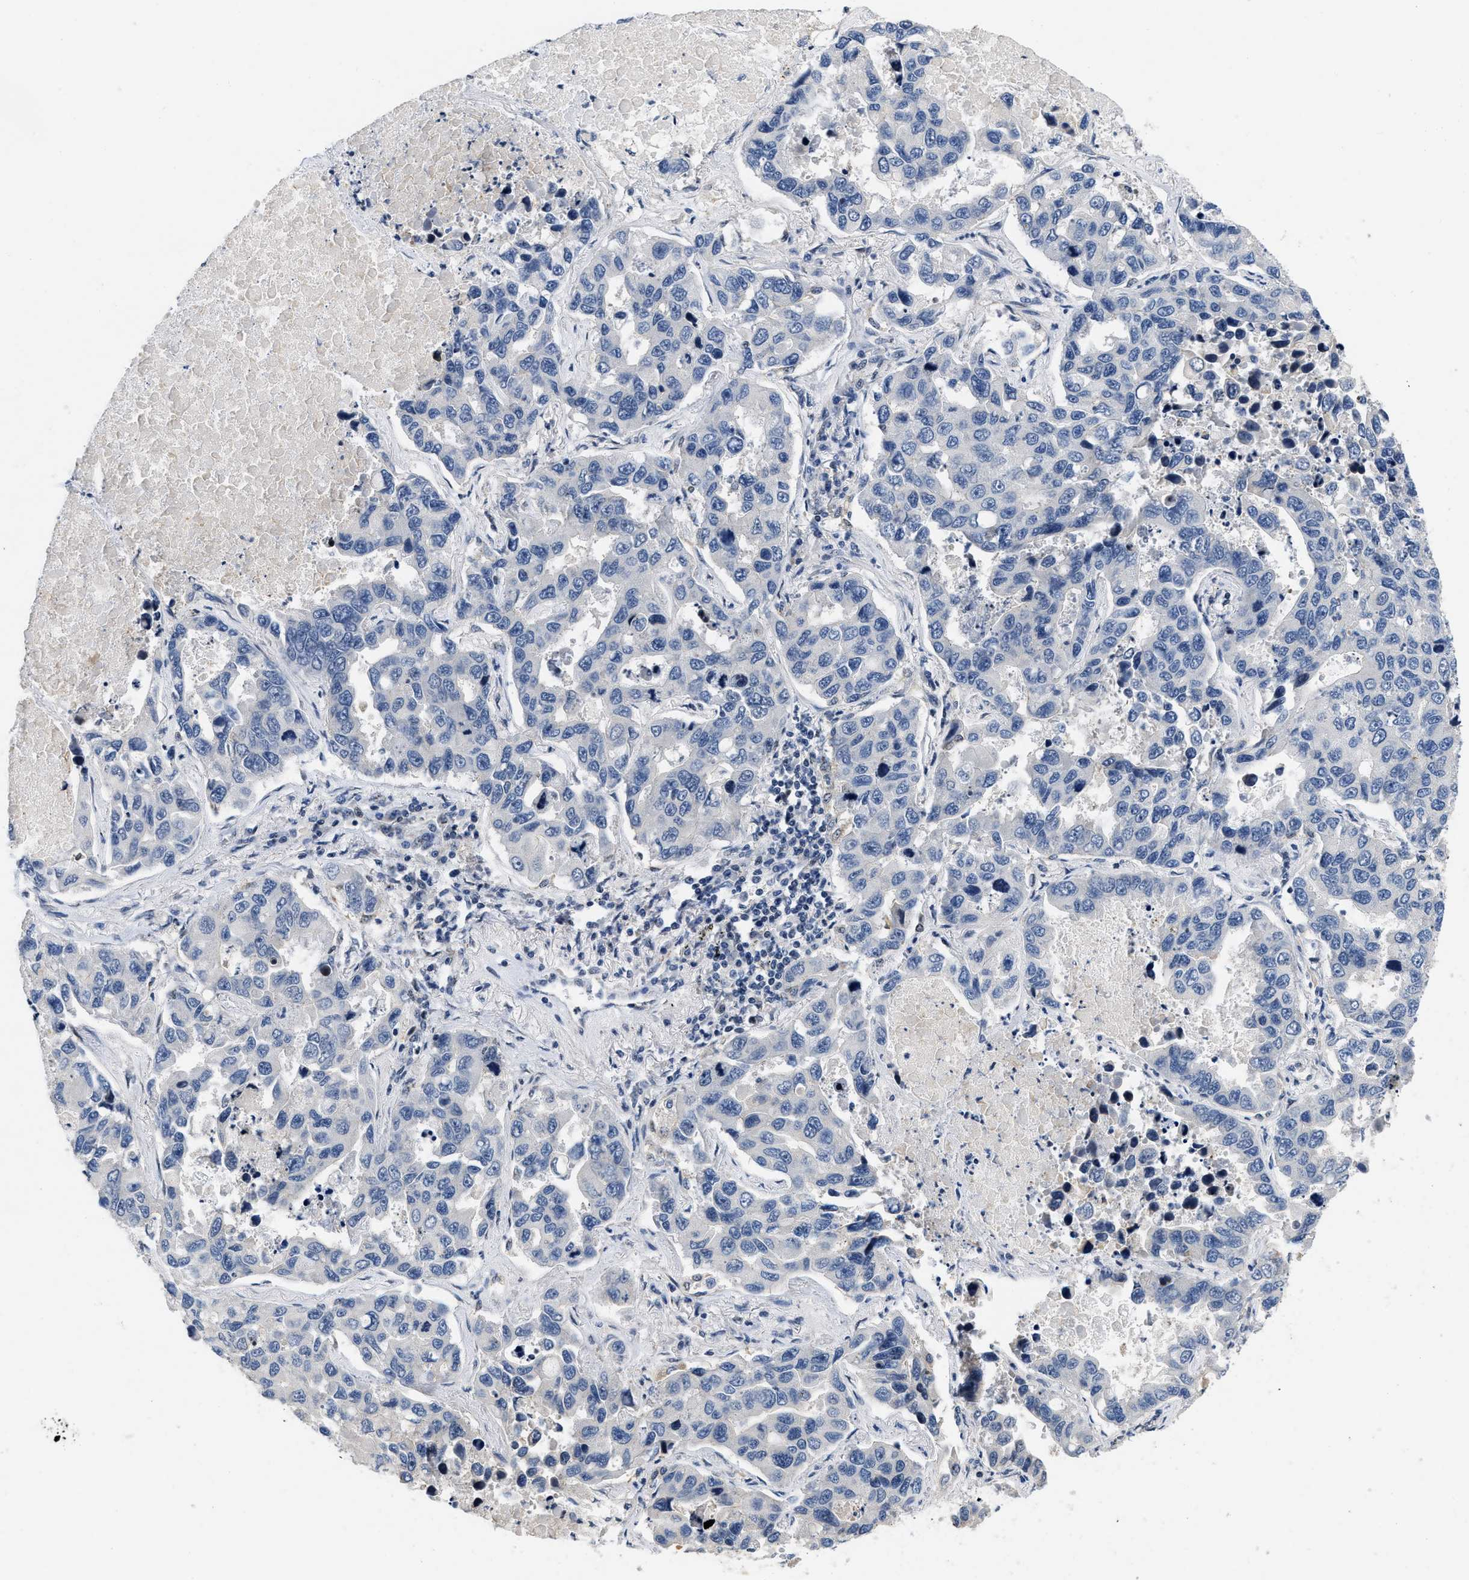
{"staining": {"intensity": "negative", "quantity": "none", "location": "none"}, "tissue": "lung cancer", "cell_type": "Tumor cells", "image_type": "cancer", "snomed": [{"axis": "morphology", "description": "Adenocarcinoma, NOS"}, {"axis": "topography", "description": "Lung"}], "caption": "IHC image of neoplastic tissue: adenocarcinoma (lung) stained with DAB (3,3'-diaminobenzidine) displays no significant protein positivity in tumor cells.", "gene": "VIP", "patient": {"sex": "male", "age": 64}}